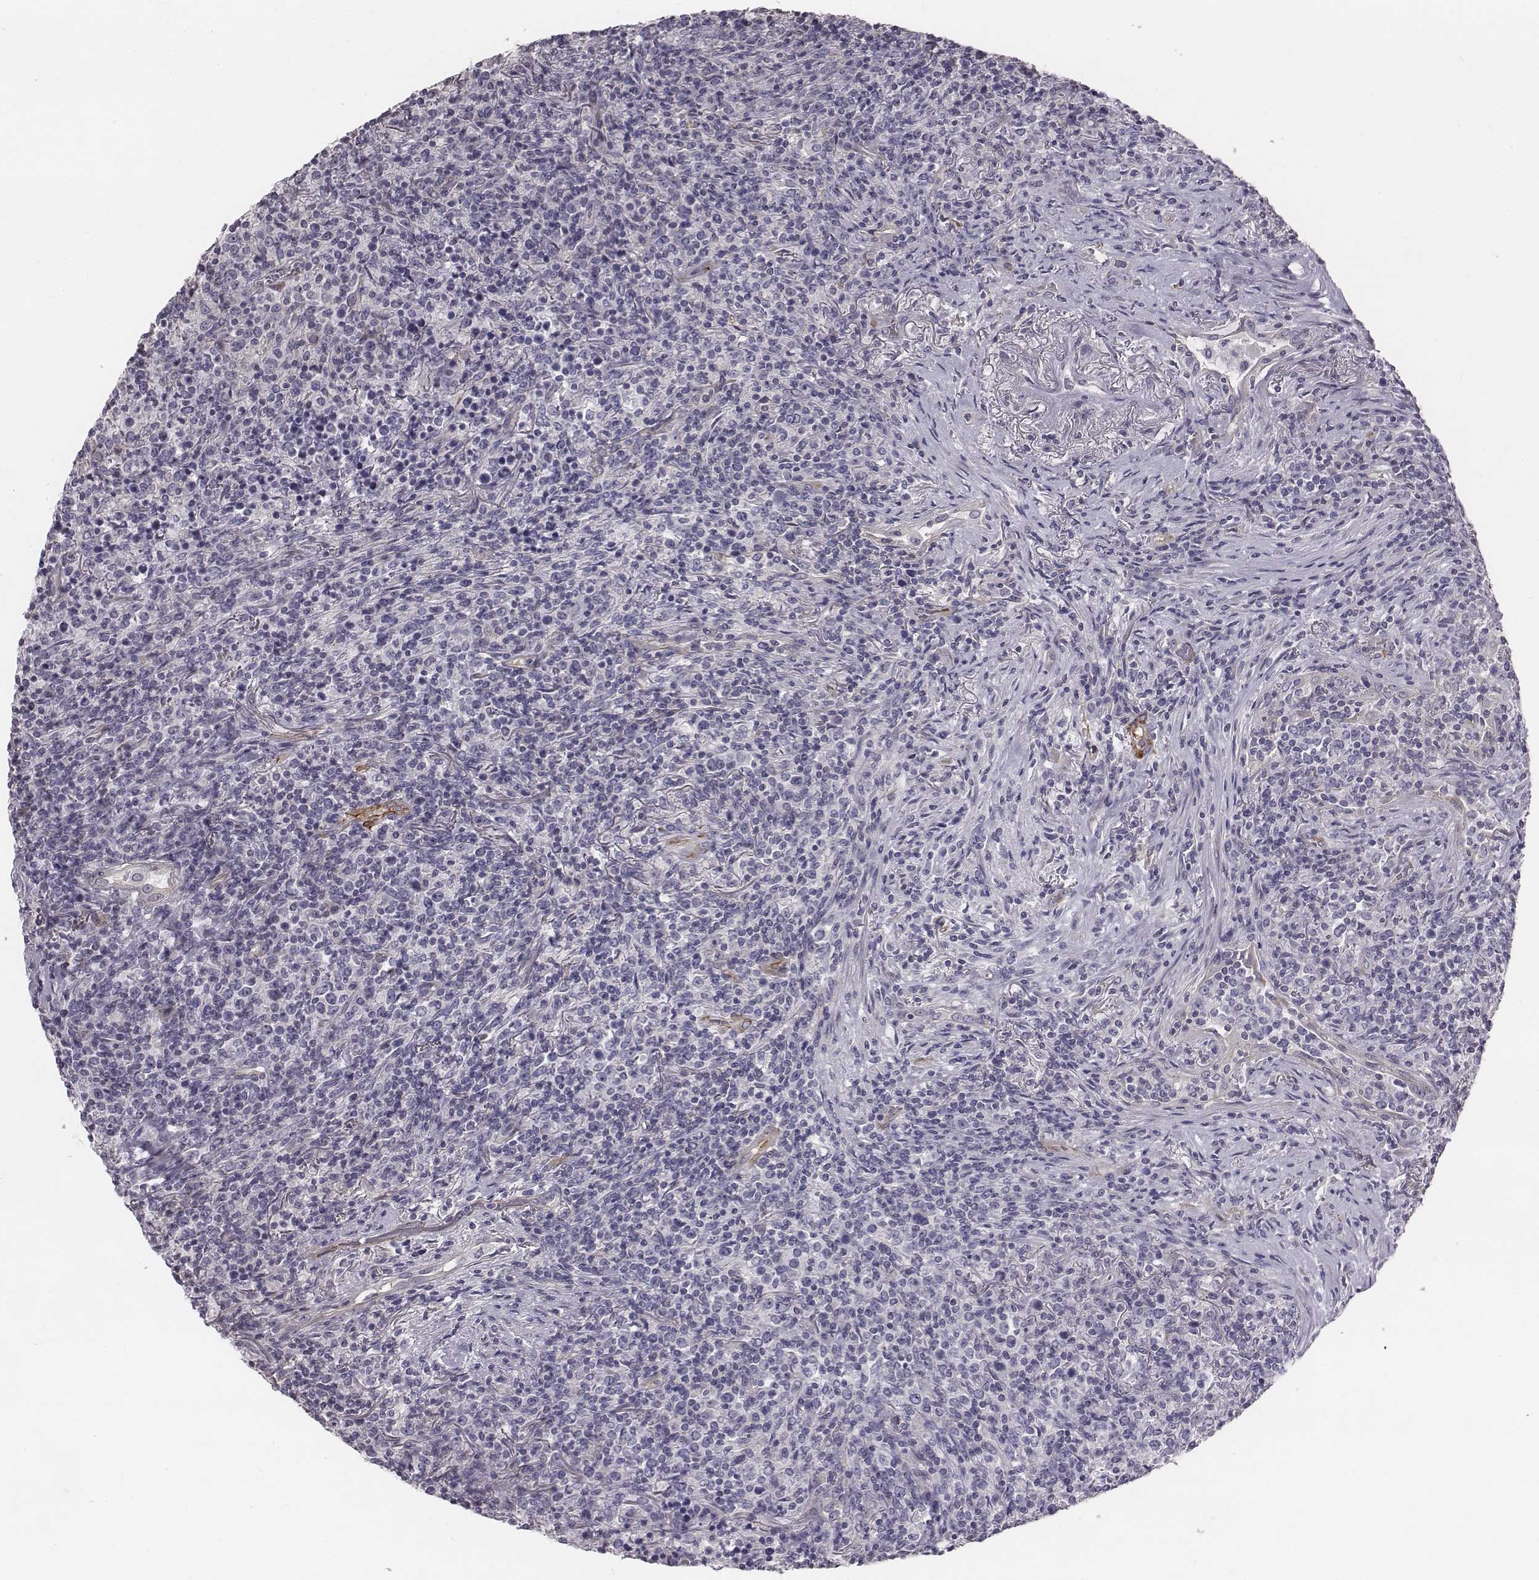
{"staining": {"intensity": "negative", "quantity": "none", "location": "none"}, "tissue": "lymphoma", "cell_type": "Tumor cells", "image_type": "cancer", "snomed": [{"axis": "morphology", "description": "Malignant lymphoma, non-Hodgkin's type, High grade"}, {"axis": "topography", "description": "Lung"}], "caption": "Tumor cells show no significant protein positivity in malignant lymphoma, non-Hodgkin's type (high-grade). (DAB immunohistochemistry visualized using brightfield microscopy, high magnification).", "gene": "PRKCZ", "patient": {"sex": "male", "age": 79}}